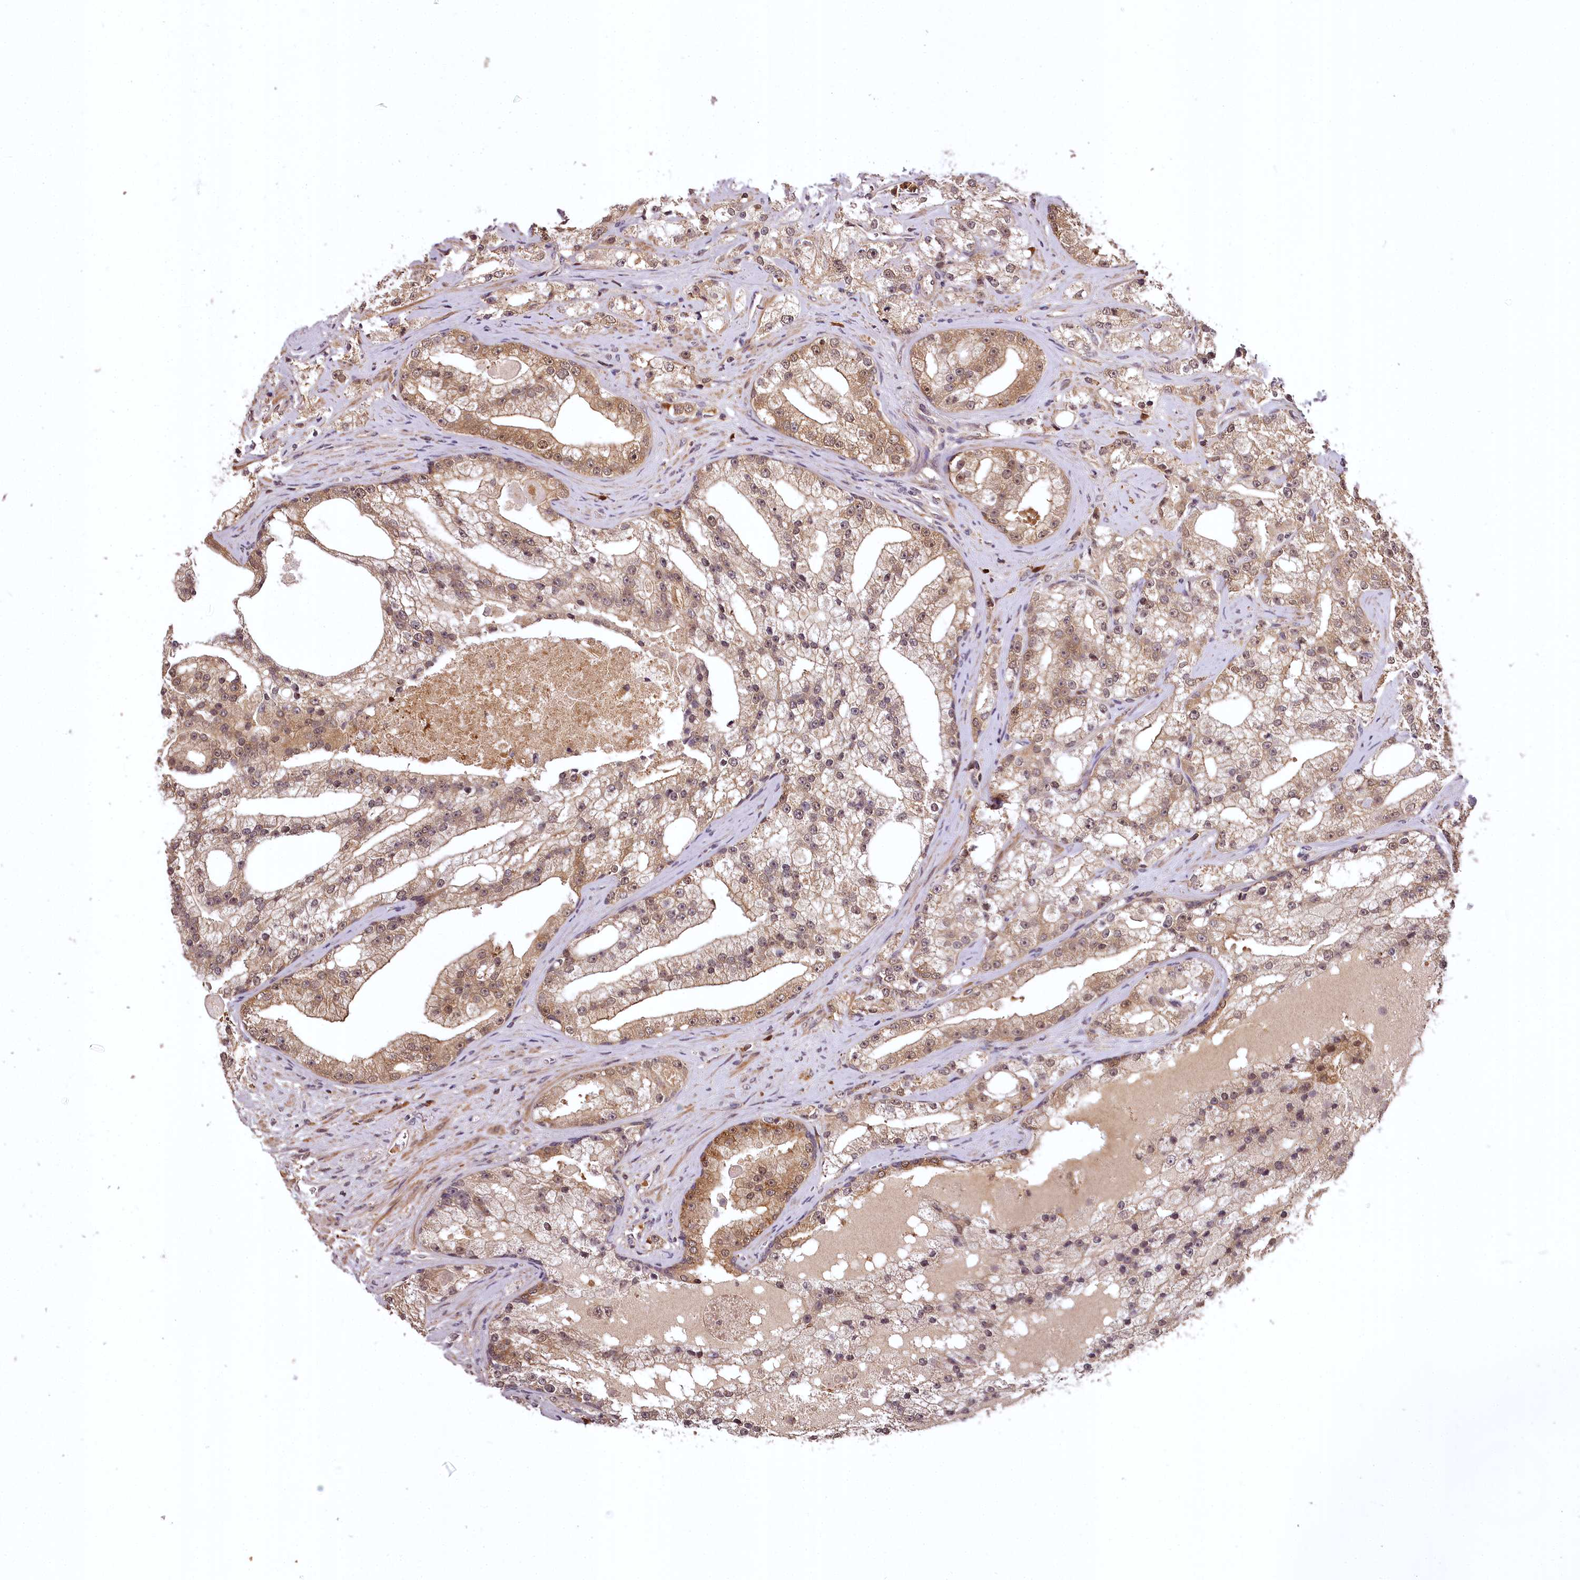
{"staining": {"intensity": "moderate", "quantity": "25%-75%", "location": "cytoplasmic/membranous,nuclear"}, "tissue": "prostate cancer", "cell_type": "Tumor cells", "image_type": "cancer", "snomed": [{"axis": "morphology", "description": "Adenocarcinoma, High grade"}, {"axis": "topography", "description": "Prostate"}], "caption": "This is a micrograph of immunohistochemistry (IHC) staining of prostate cancer, which shows moderate staining in the cytoplasmic/membranous and nuclear of tumor cells.", "gene": "TTC12", "patient": {"sex": "male", "age": 64}}